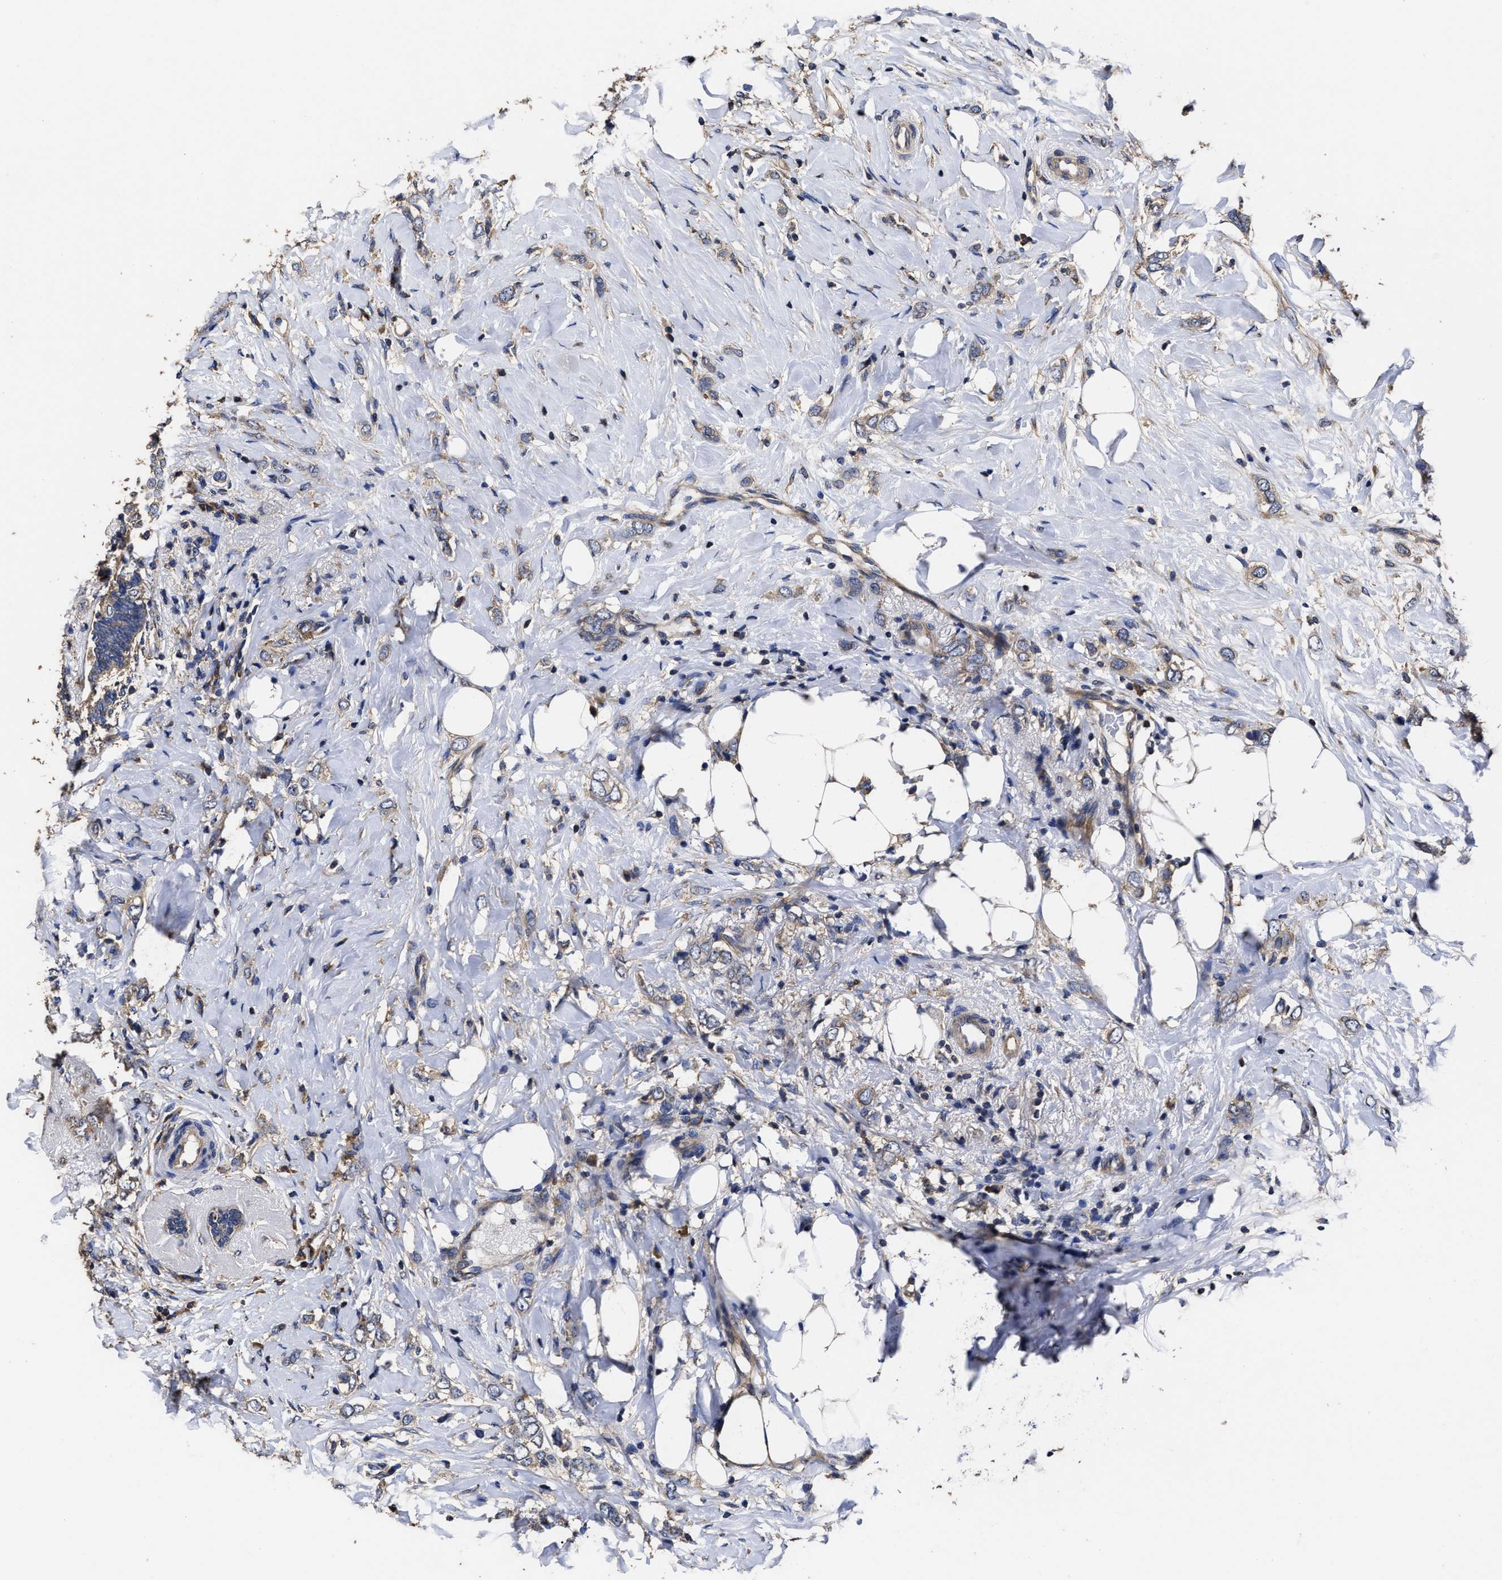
{"staining": {"intensity": "weak", "quantity": ">75%", "location": "cytoplasmic/membranous"}, "tissue": "breast cancer", "cell_type": "Tumor cells", "image_type": "cancer", "snomed": [{"axis": "morphology", "description": "Normal tissue, NOS"}, {"axis": "morphology", "description": "Lobular carcinoma"}, {"axis": "topography", "description": "Breast"}], "caption": "A brown stain shows weak cytoplasmic/membranous positivity of a protein in breast cancer (lobular carcinoma) tumor cells.", "gene": "AVEN", "patient": {"sex": "female", "age": 47}}